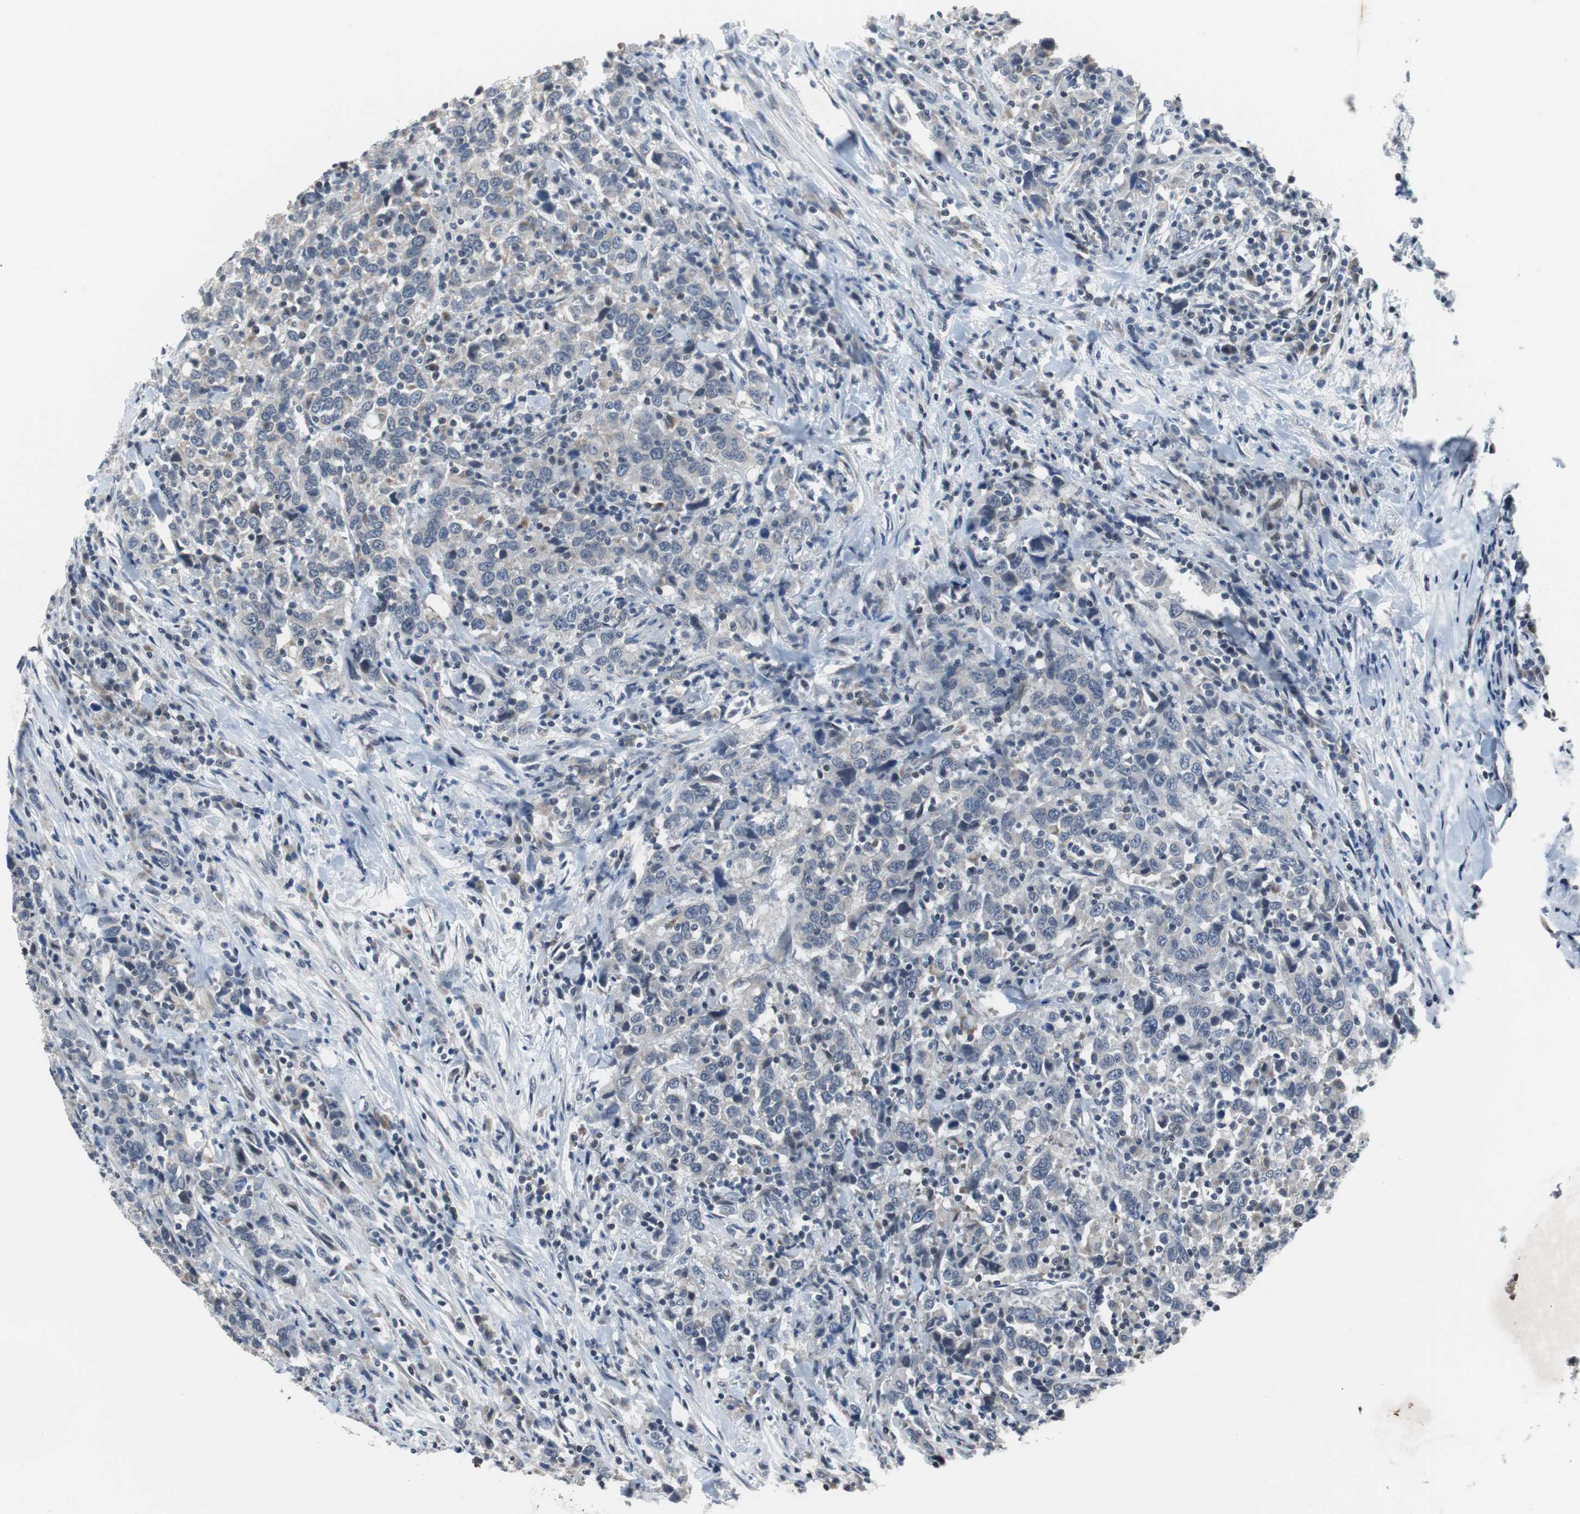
{"staining": {"intensity": "weak", "quantity": "<25%", "location": "cytoplasmic/membranous"}, "tissue": "urothelial cancer", "cell_type": "Tumor cells", "image_type": "cancer", "snomed": [{"axis": "morphology", "description": "Urothelial carcinoma, High grade"}, {"axis": "topography", "description": "Urinary bladder"}], "caption": "A high-resolution histopathology image shows IHC staining of high-grade urothelial carcinoma, which reveals no significant staining in tumor cells.", "gene": "TP63", "patient": {"sex": "male", "age": 61}}